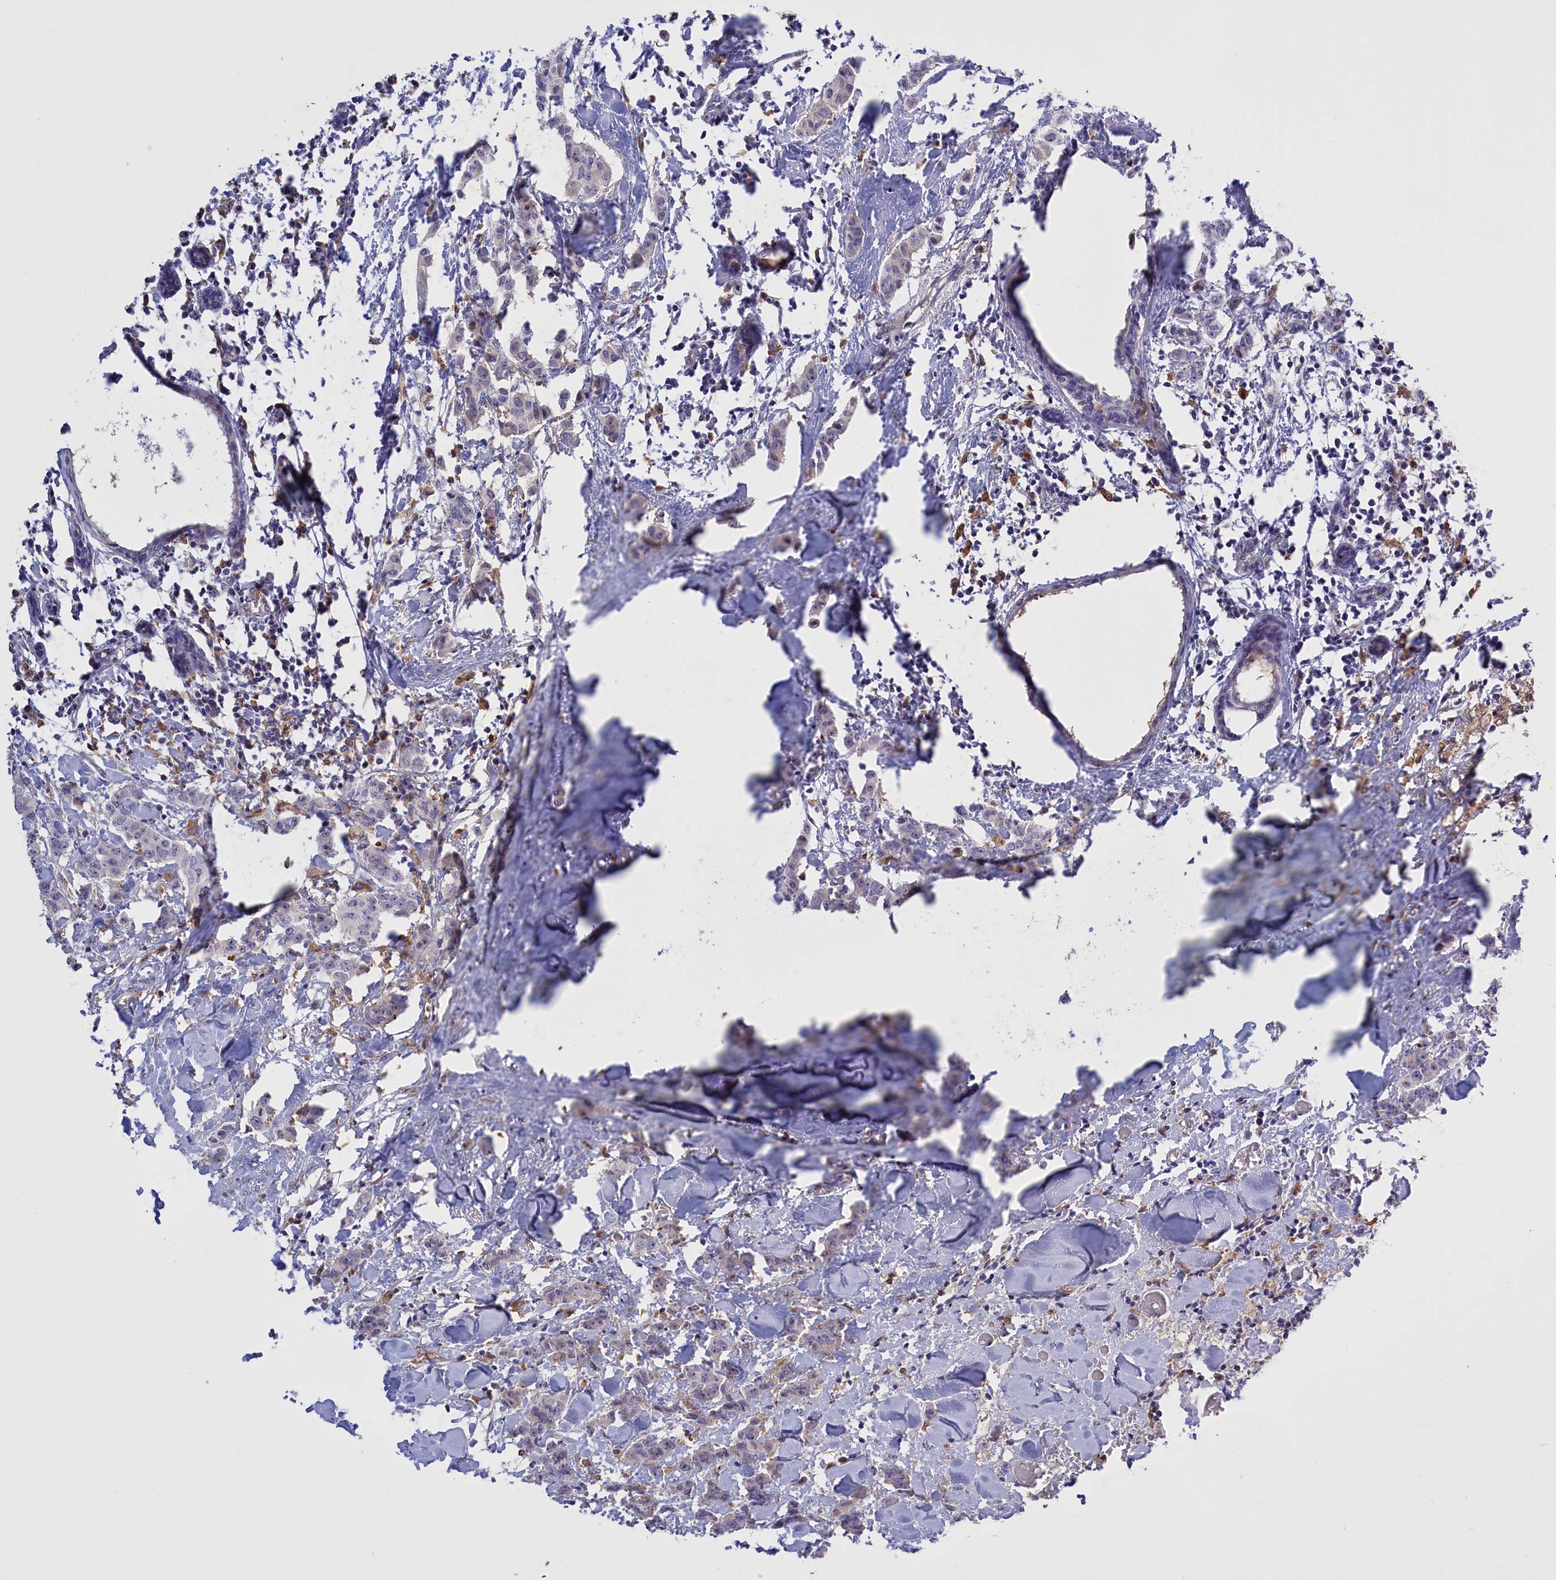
{"staining": {"intensity": "negative", "quantity": "none", "location": "none"}, "tissue": "breast cancer", "cell_type": "Tumor cells", "image_type": "cancer", "snomed": [{"axis": "morphology", "description": "Duct carcinoma"}, {"axis": "topography", "description": "Breast"}], "caption": "Immunohistochemical staining of breast invasive ductal carcinoma demonstrates no significant positivity in tumor cells. (DAB IHC visualized using brightfield microscopy, high magnification).", "gene": "FAM149B1", "patient": {"sex": "female", "age": 40}}